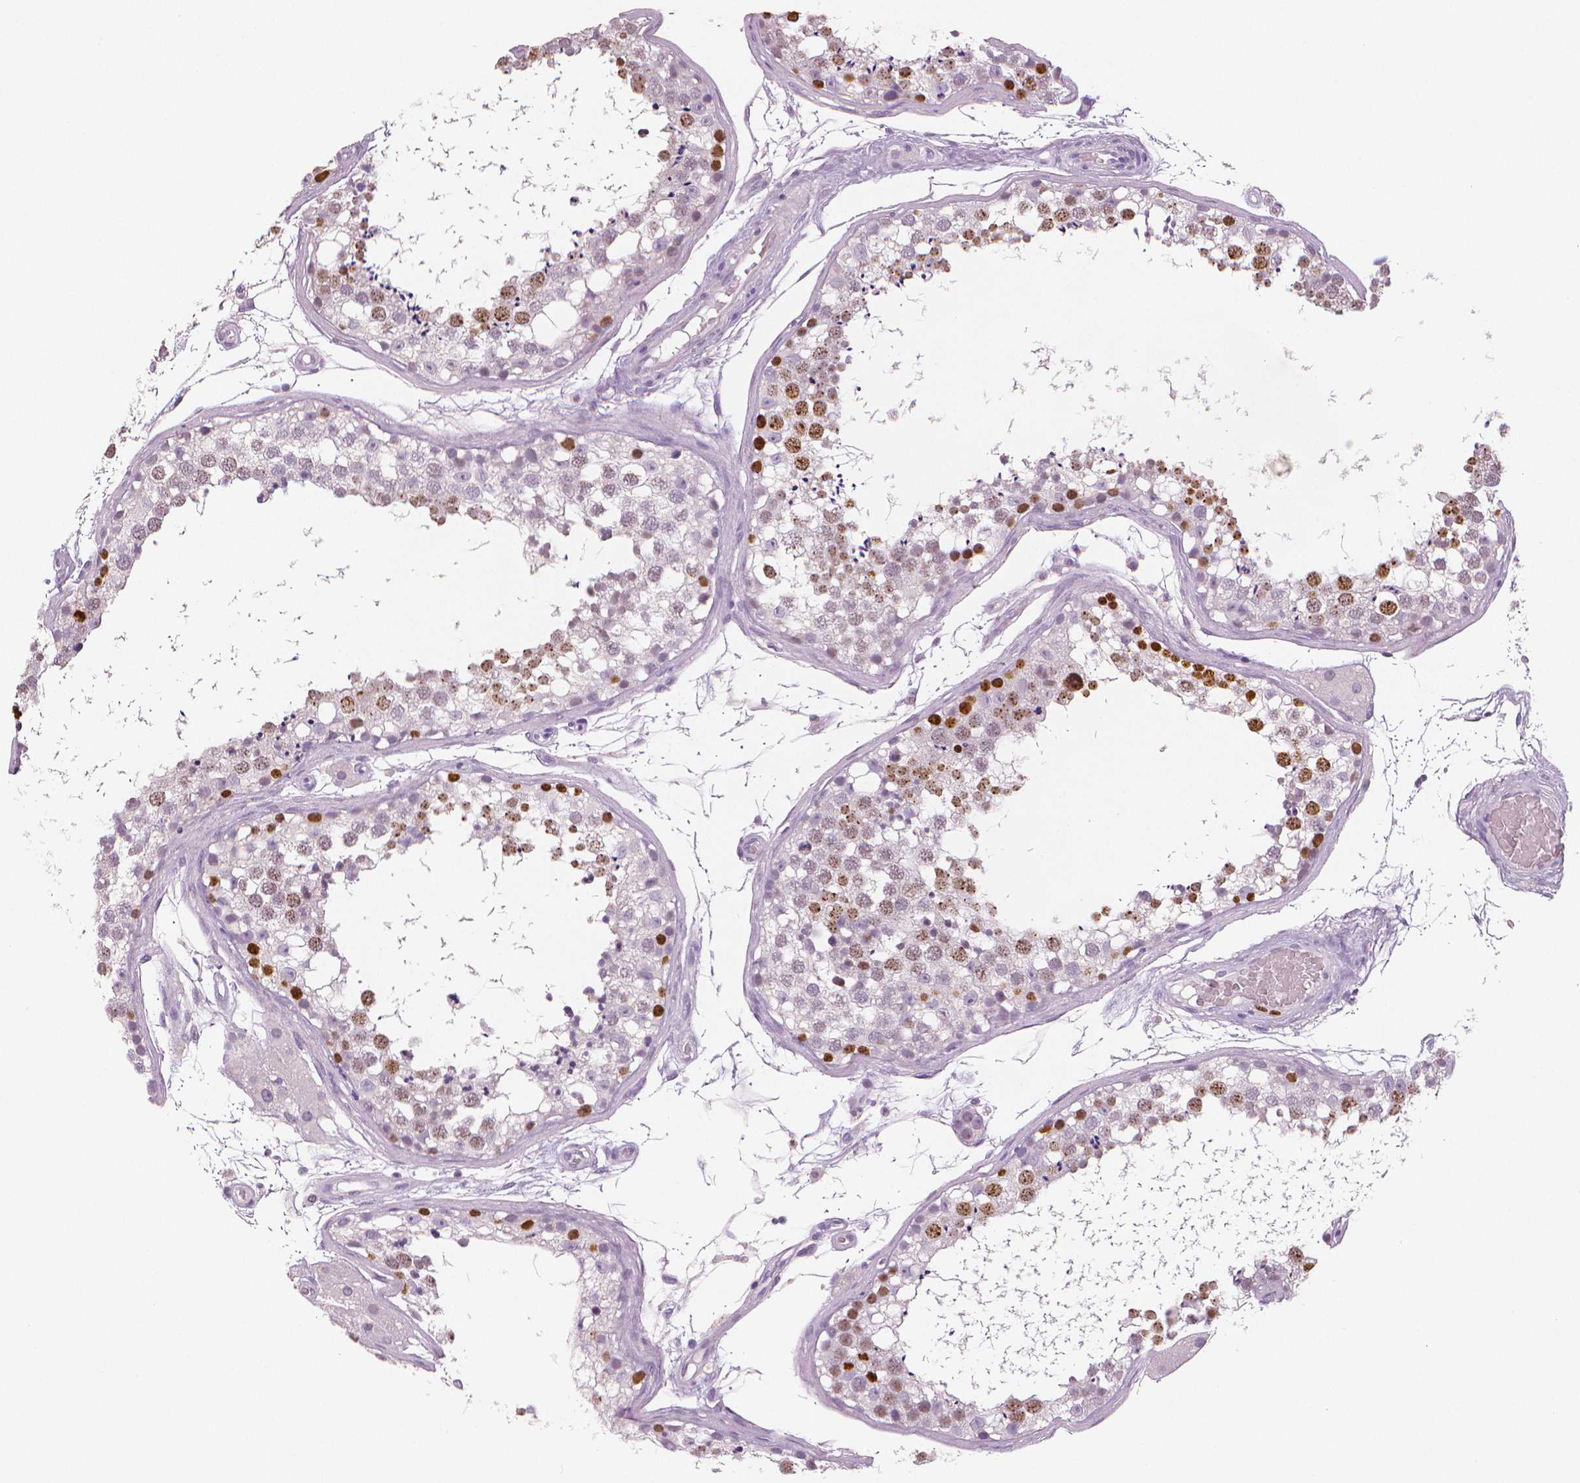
{"staining": {"intensity": "strong", "quantity": "<25%", "location": "nuclear"}, "tissue": "testis", "cell_type": "Cells in seminiferous ducts", "image_type": "normal", "snomed": [{"axis": "morphology", "description": "Normal tissue, NOS"}, {"axis": "morphology", "description": "Seminoma, NOS"}, {"axis": "topography", "description": "Testis"}], "caption": "Cells in seminiferous ducts reveal medium levels of strong nuclear staining in approximately <25% of cells in normal human testis.", "gene": "MKI67", "patient": {"sex": "male", "age": 65}}